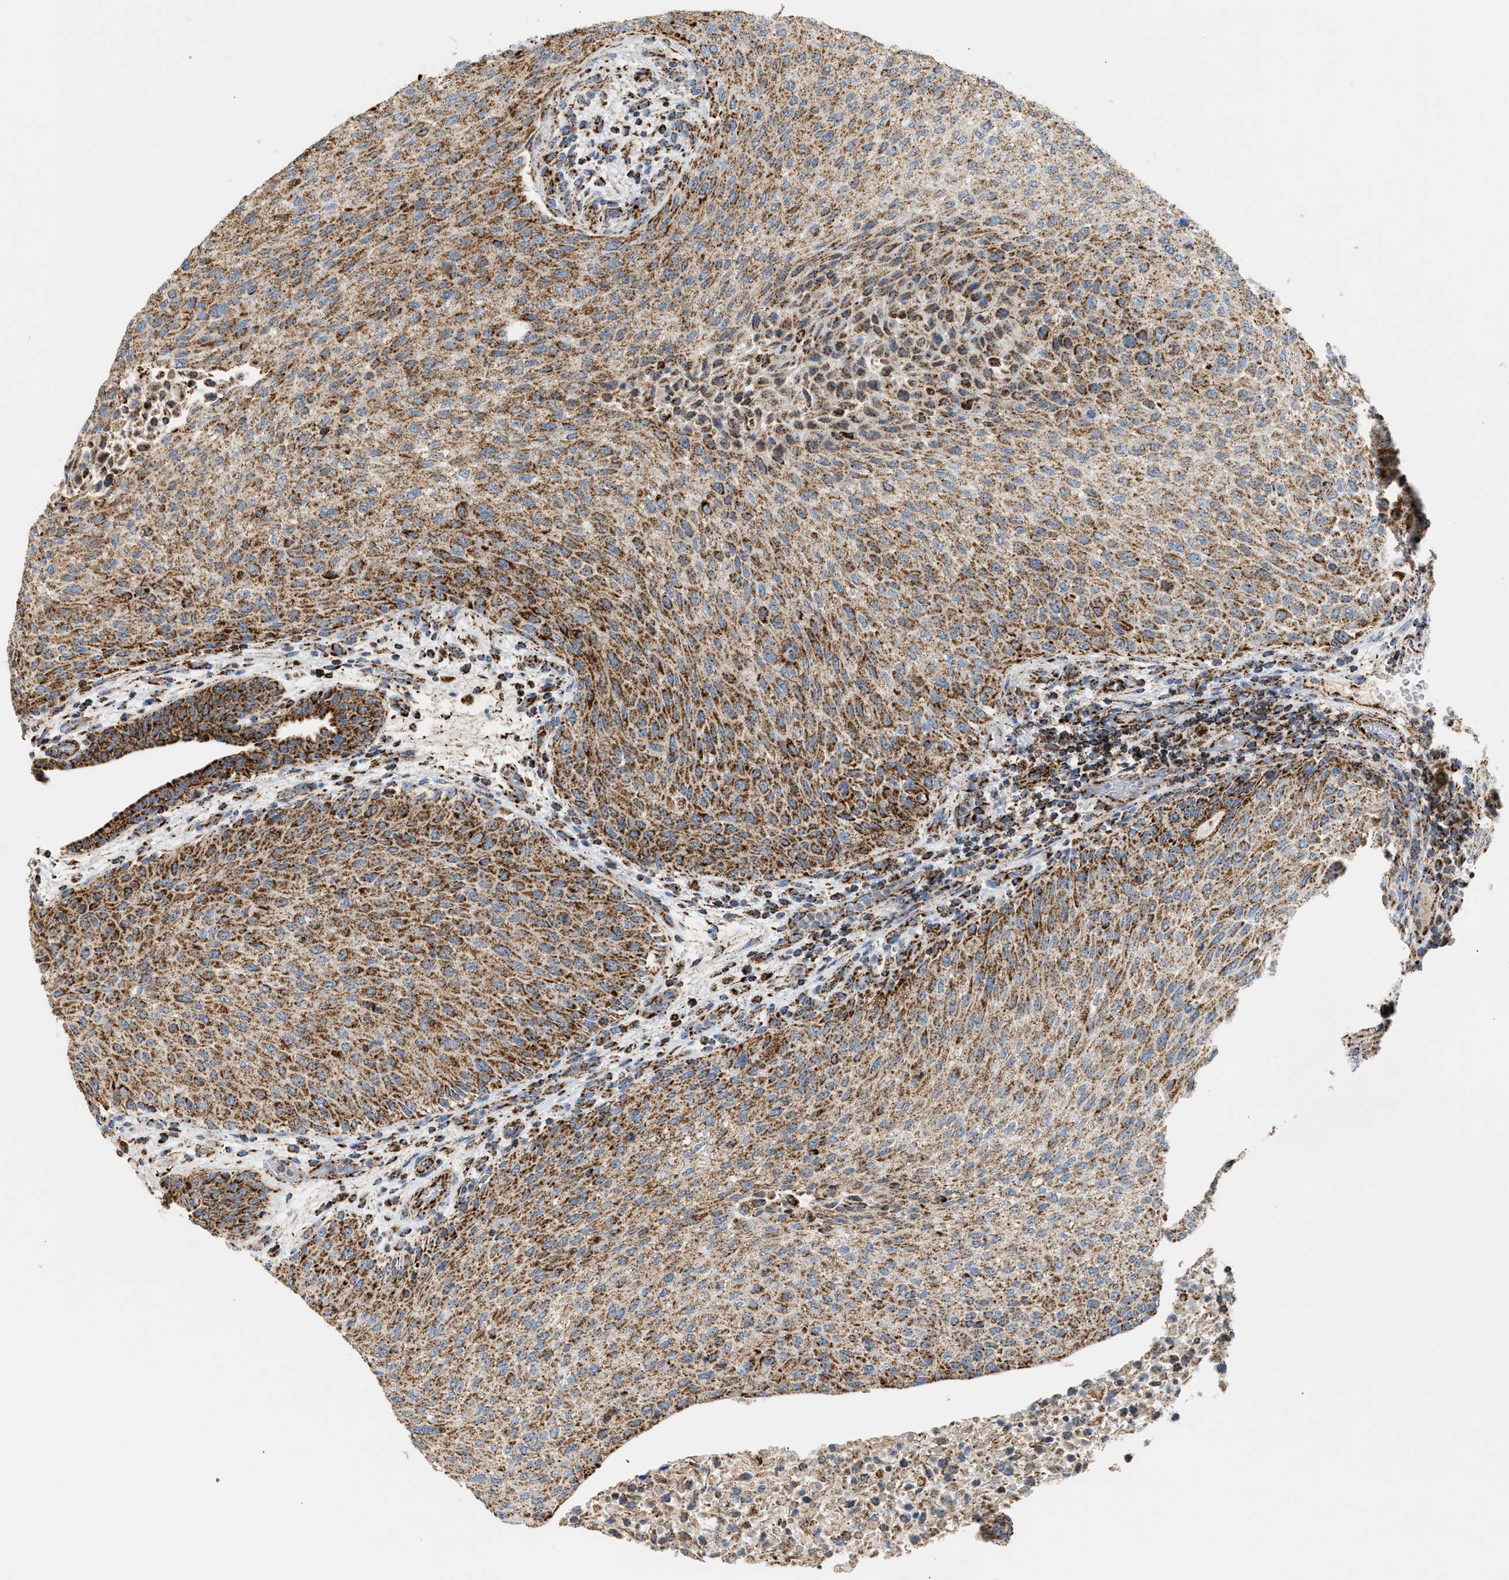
{"staining": {"intensity": "moderate", "quantity": ">75%", "location": "cytoplasmic/membranous"}, "tissue": "urothelial cancer", "cell_type": "Tumor cells", "image_type": "cancer", "snomed": [{"axis": "morphology", "description": "Urothelial carcinoma, Low grade"}, {"axis": "morphology", "description": "Urothelial carcinoma, High grade"}, {"axis": "topography", "description": "Urinary bladder"}], "caption": "Brown immunohistochemical staining in urothelial cancer exhibits moderate cytoplasmic/membranous positivity in about >75% of tumor cells.", "gene": "OGDH", "patient": {"sex": "male", "age": 35}}